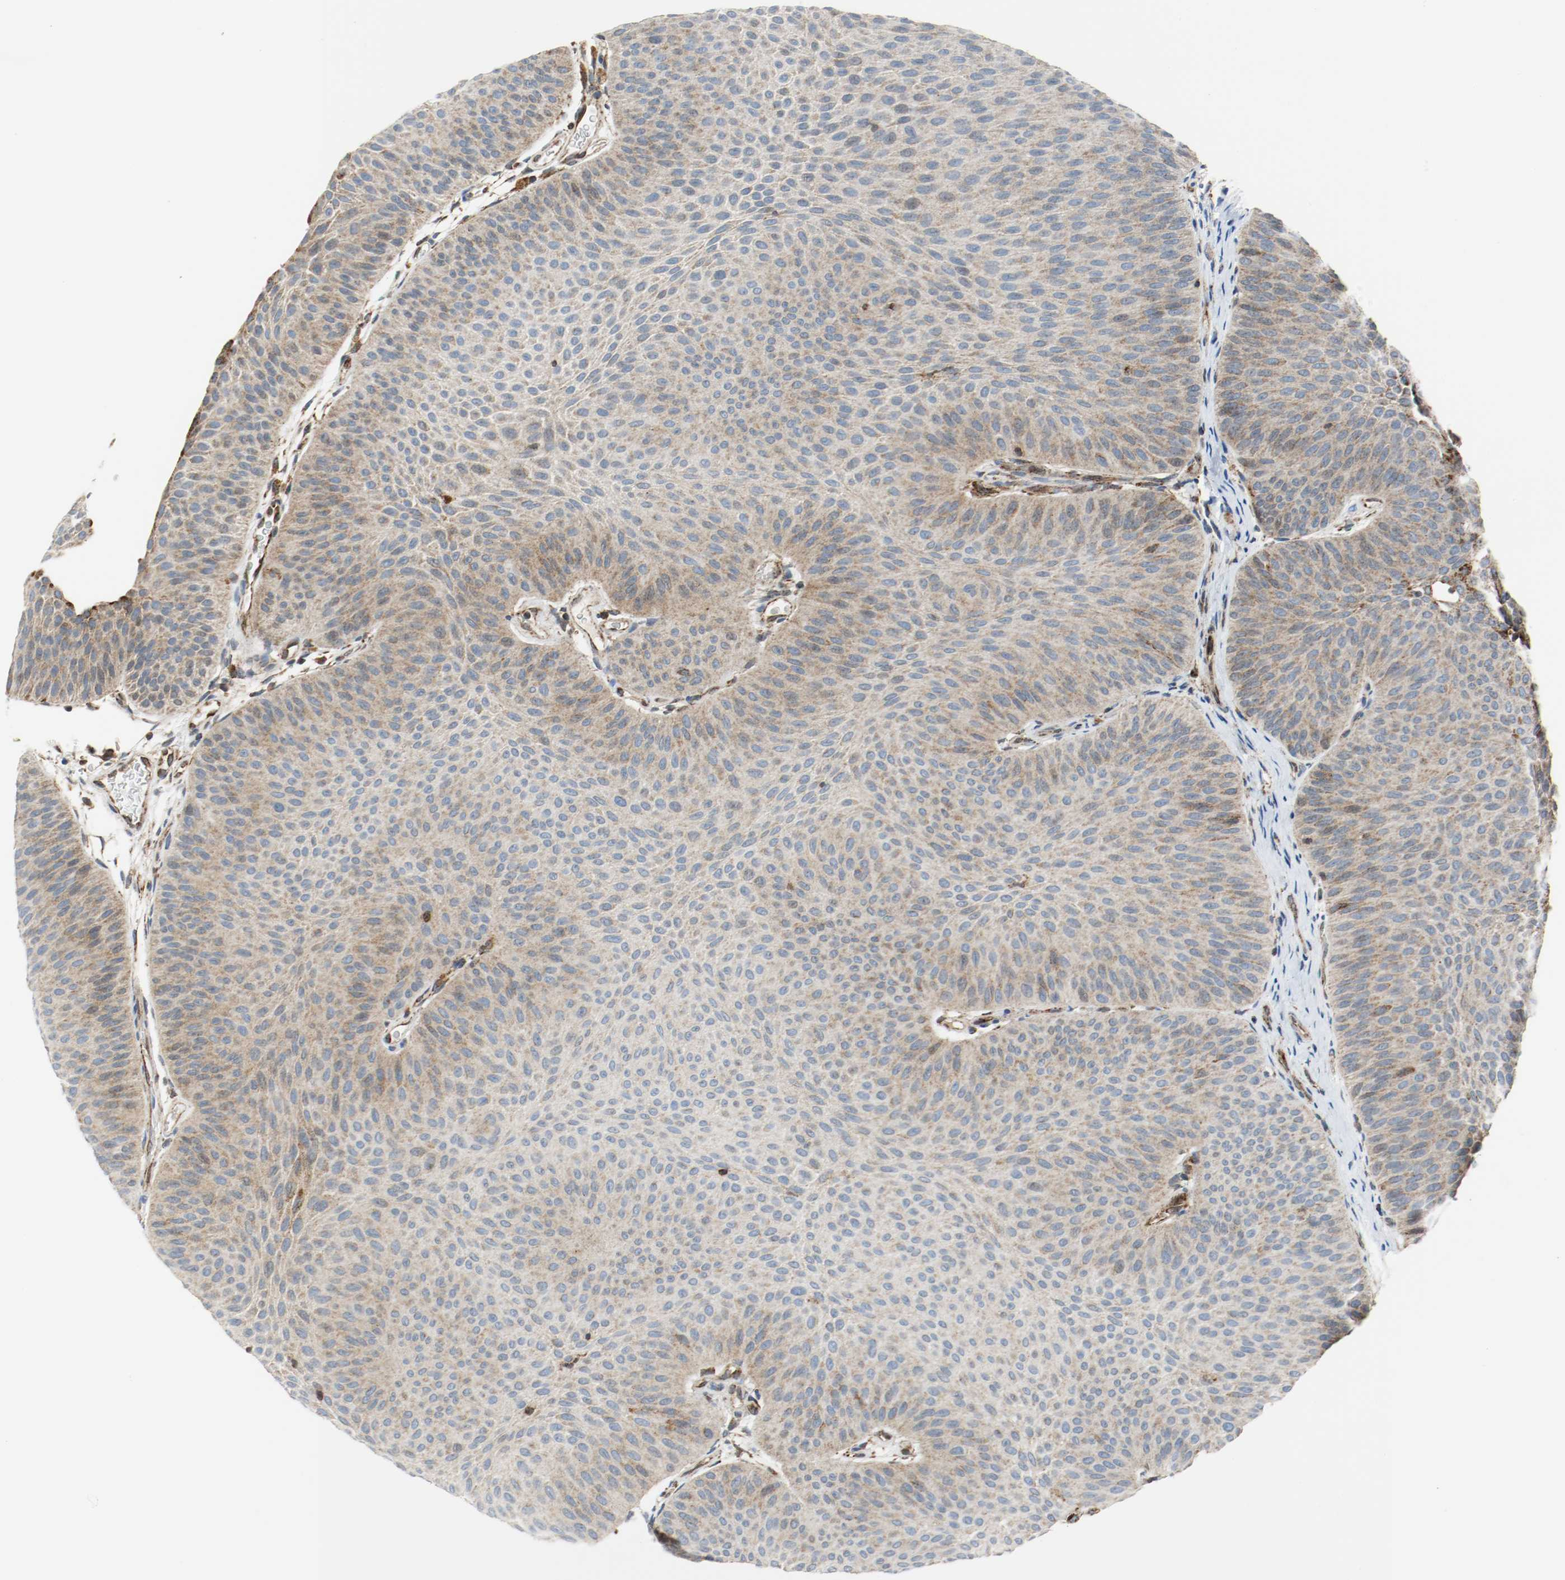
{"staining": {"intensity": "weak", "quantity": ">75%", "location": "cytoplasmic/membranous"}, "tissue": "urothelial cancer", "cell_type": "Tumor cells", "image_type": "cancer", "snomed": [{"axis": "morphology", "description": "Urothelial carcinoma, Low grade"}, {"axis": "topography", "description": "Urinary bladder"}], "caption": "The image displays a brown stain indicating the presence of a protein in the cytoplasmic/membranous of tumor cells in urothelial cancer. Immunohistochemistry (ihc) stains the protein of interest in brown and the nuclei are stained blue.", "gene": "TXNRD1", "patient": {"sex": "female", "age": 60}}